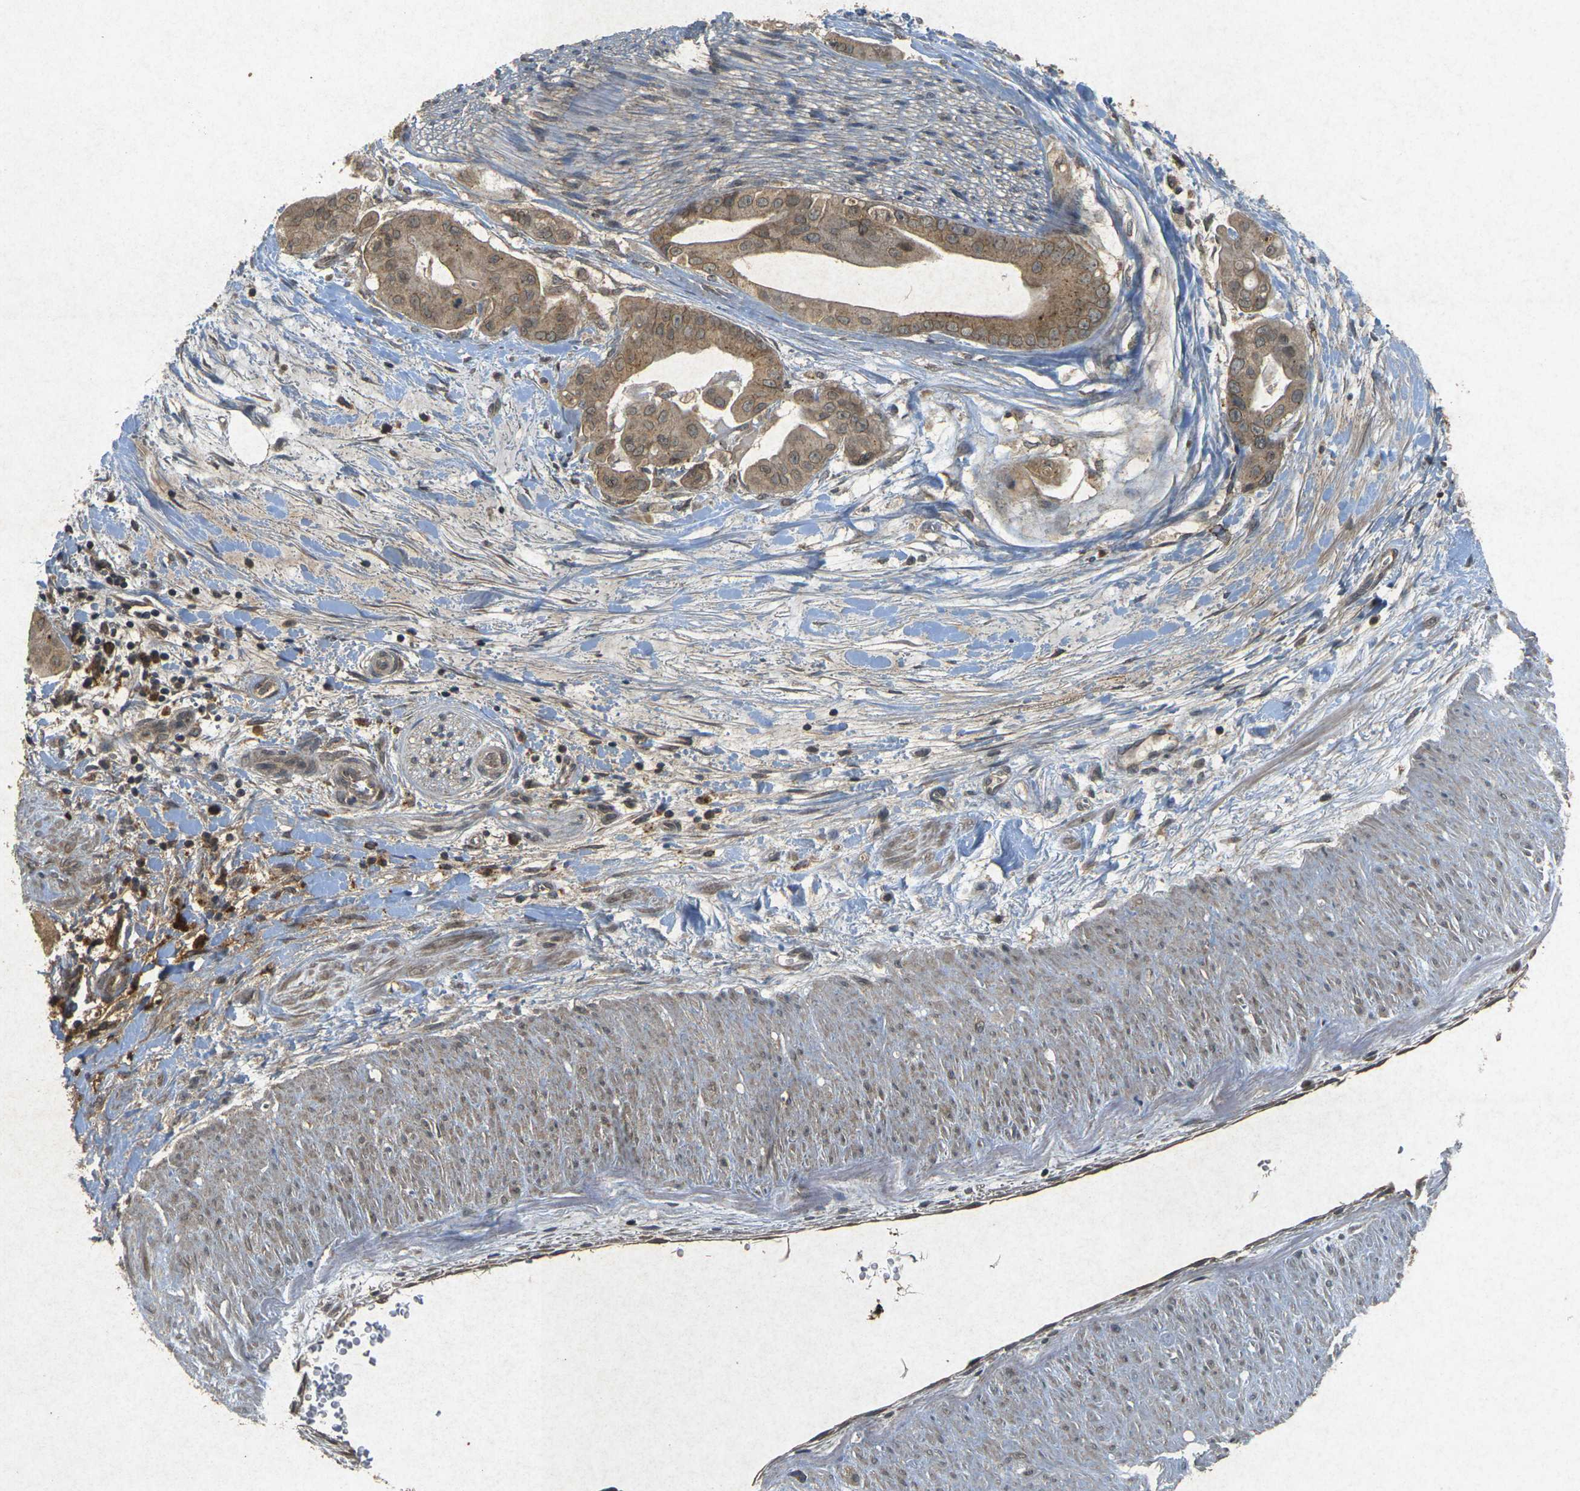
{"staining": {"intensity": "moderate", "quantity": ">75%", "location": "cytoplasmic/membranous"}, "tissue": "pancreatic cancer", "cell_type": "Tumor cells", "image_type": "cancer", "snomed": [{"axis": "morphology", "description": "Adenocarcinoma, NOS"}, {"axis": "topography", "description": "Pancreas"}], "caption": "A brown stain highlights moderate cytoplasmic/membranous staining of a protein in adenocarcinoma (pancreatic) tumor cells. The staining was performed using DAB to visualize the protein expression in brown, while the nuclei were stained in blue with hematoxylin (Magnification: 20x).", "gene": "ERN1", "patient": {"sex": "female", "age": 75}}